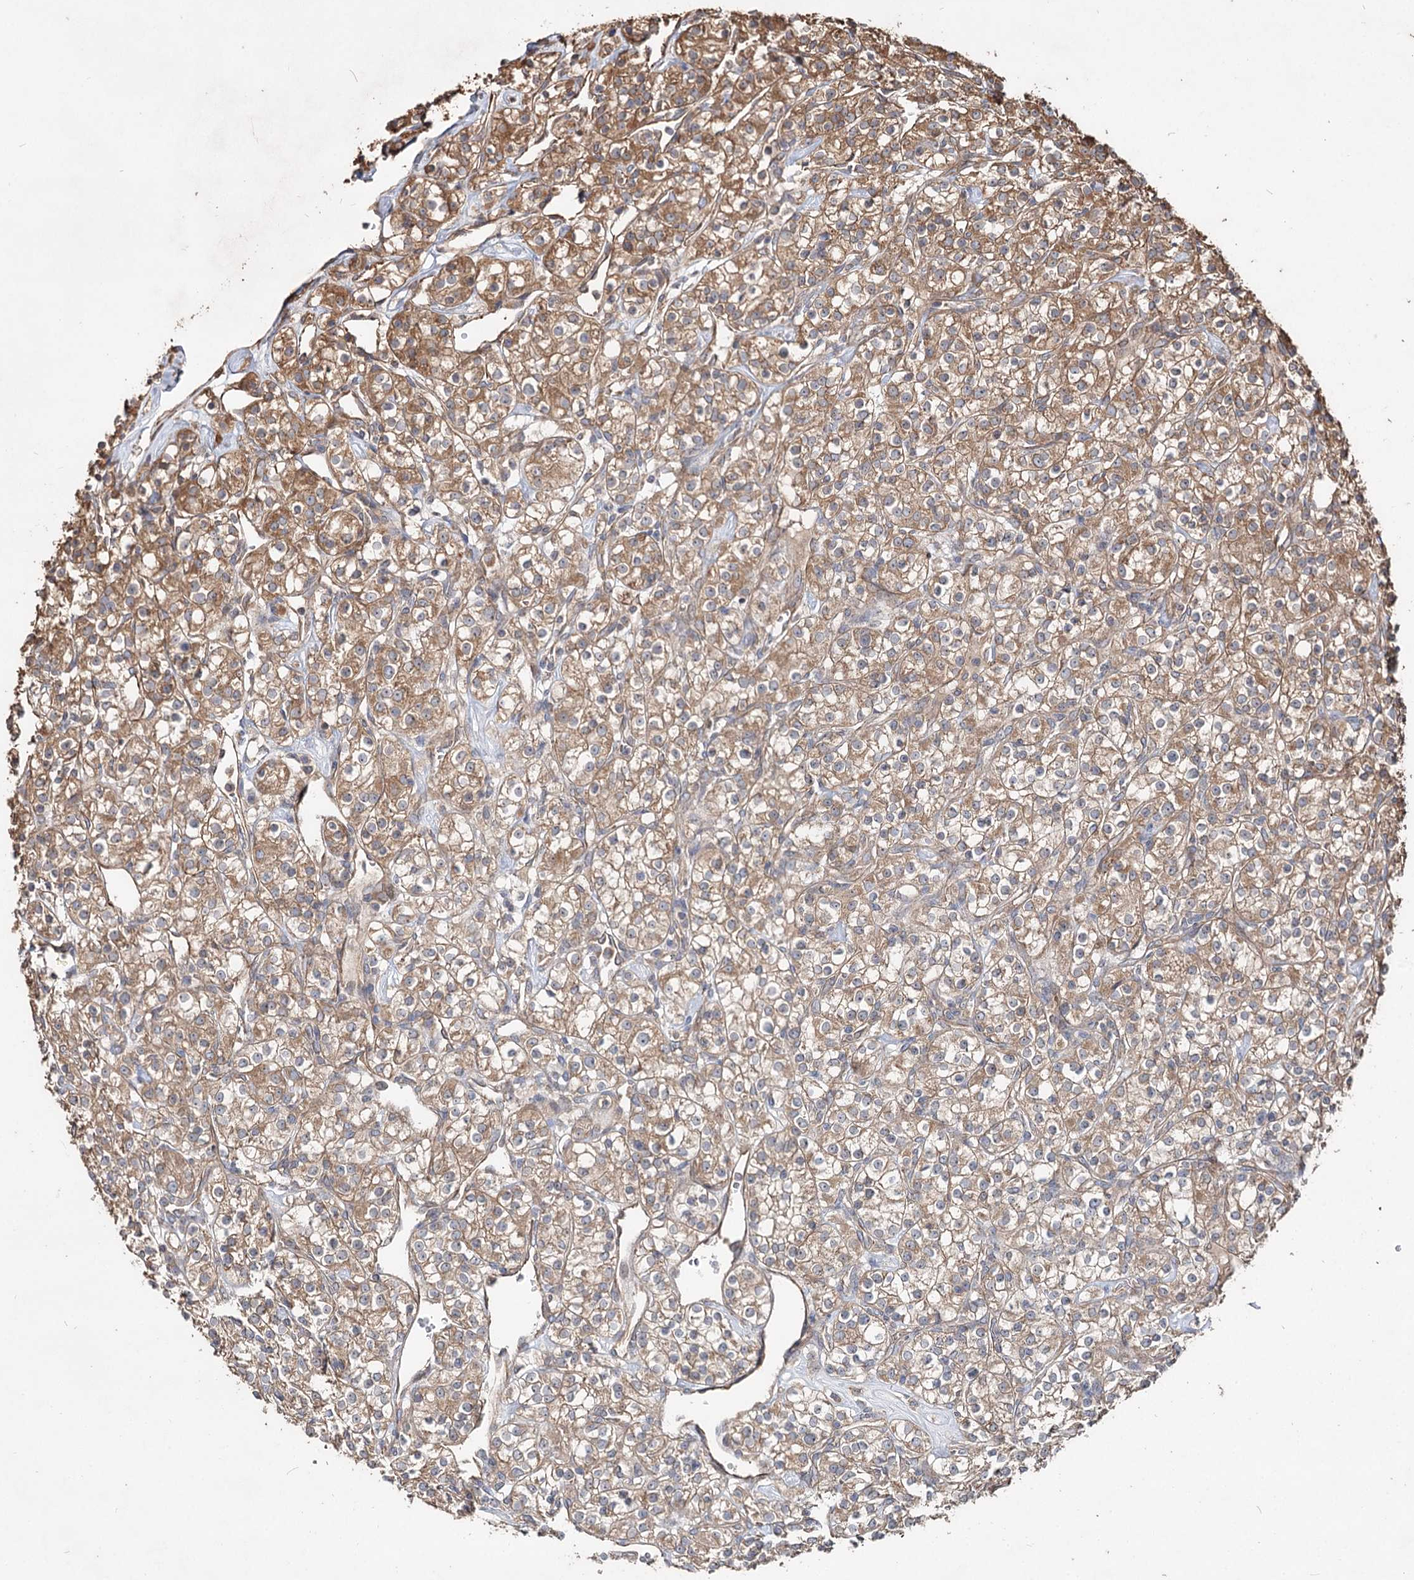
{"staining": {"intensity": "moderate", "quantity": ">75%", "location": "cytoplasmic/membranous"}, "tissue": "renal cancer", "cell_type": "Tumor cells", "image_type": "cancer", "snomed": [{"axis": "morphology", "description": "Adenocarcinoma, NOS"}, {"axis": "topography", "description": "Kidney"}], "caption": "Immunohistochemical staining of human adenocarcinoma (renal) exhibits moderate cytoplasmic/membranous protein expression in approximately >75% of tumor cells. The protein is shown in brown color, while the nuclei are stained blue.", "gene": "SPART", "patient": {"sex": "male", "age": 77}}